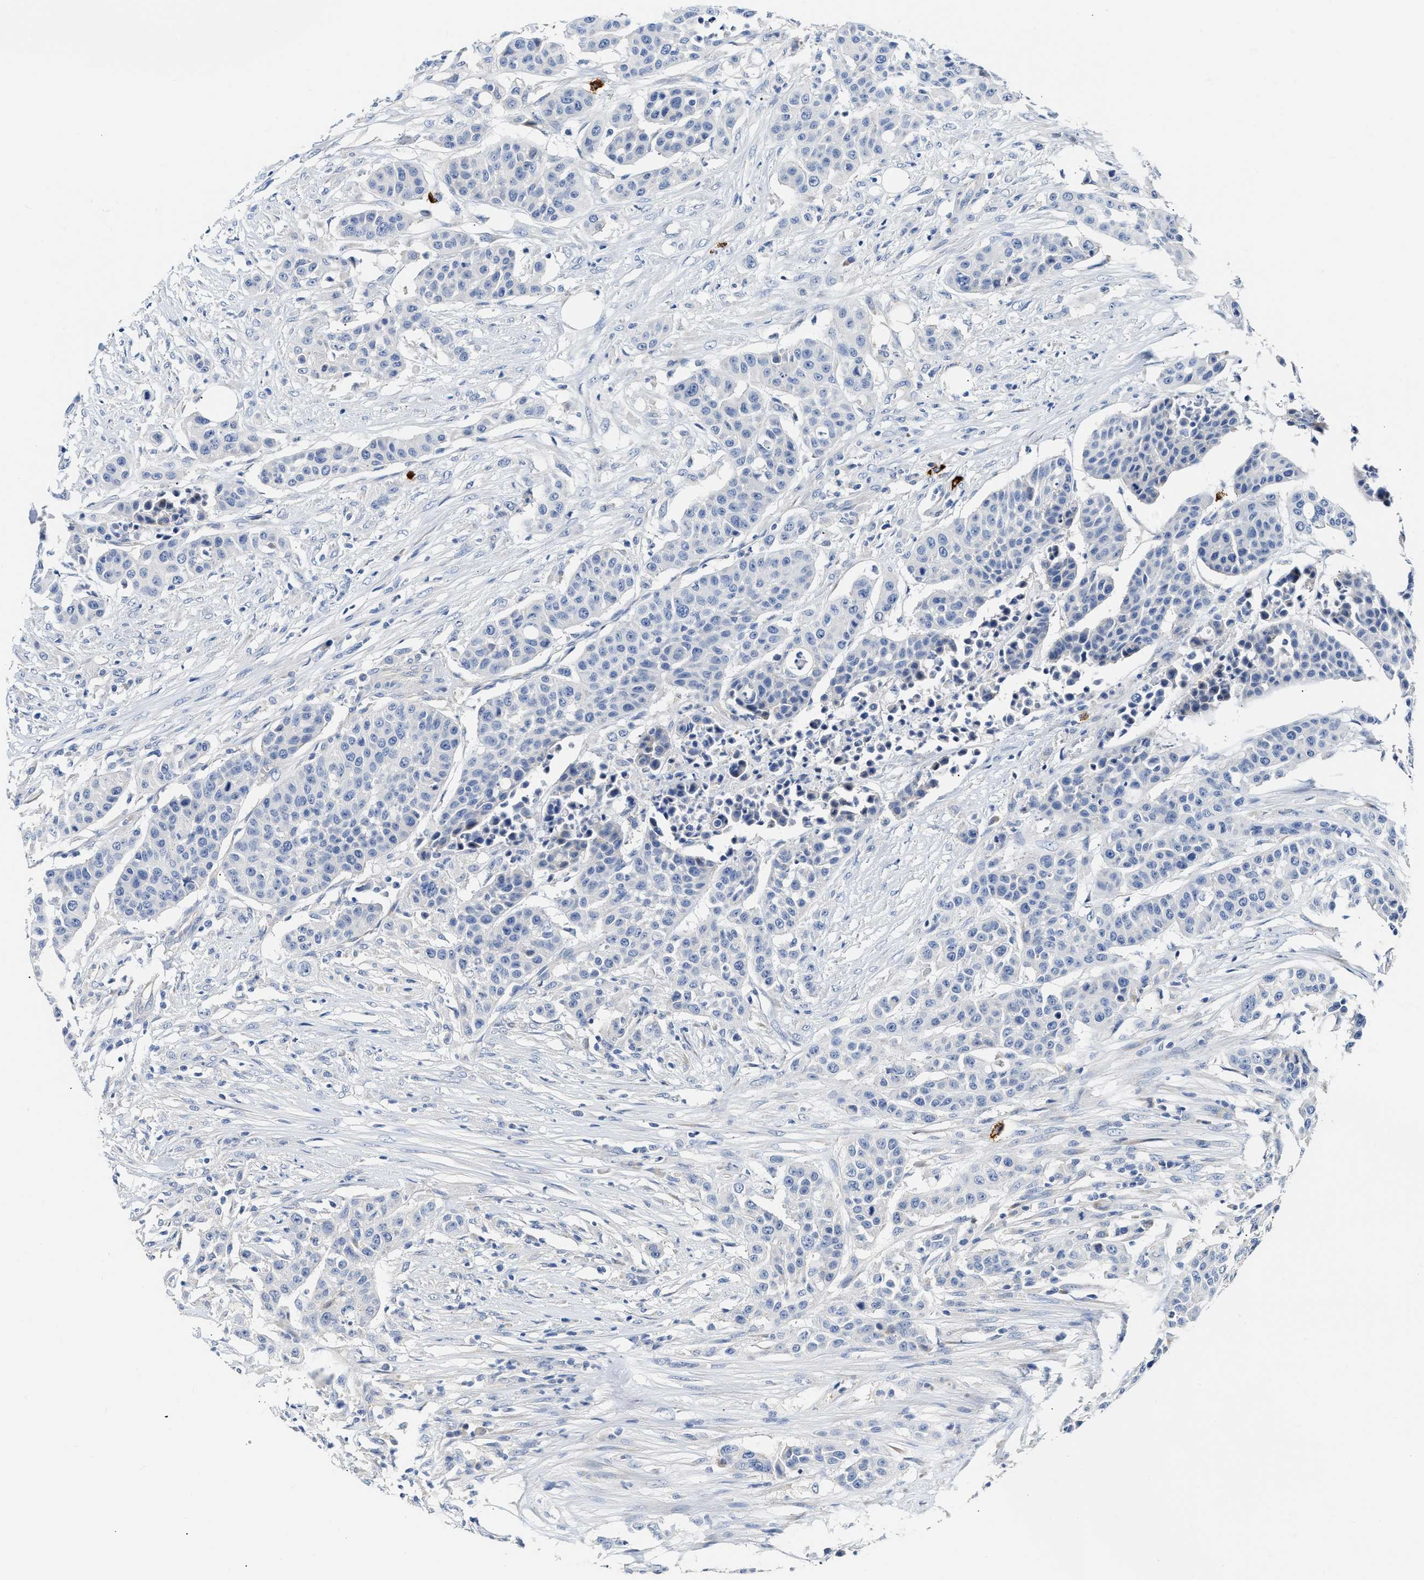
{"staining": {"intensity": "negative", "quantity": "none", "location": "none"}, "tissue": "urothelial cancer", "cell_type": "Tumor cells", "image_type": "cancer", "snomed": [{"axis": "morphology", "description": "Urothelial carcinoma, High grade"}, {"axis": "topography", "description": "Urinary bladder"}], "caption": "The image demonstrates no significant positivity in tumor cells of high-grade urothelial carcinoma.", "gene": "FHL1", "patient": {"sex": "male", "age": 74}}